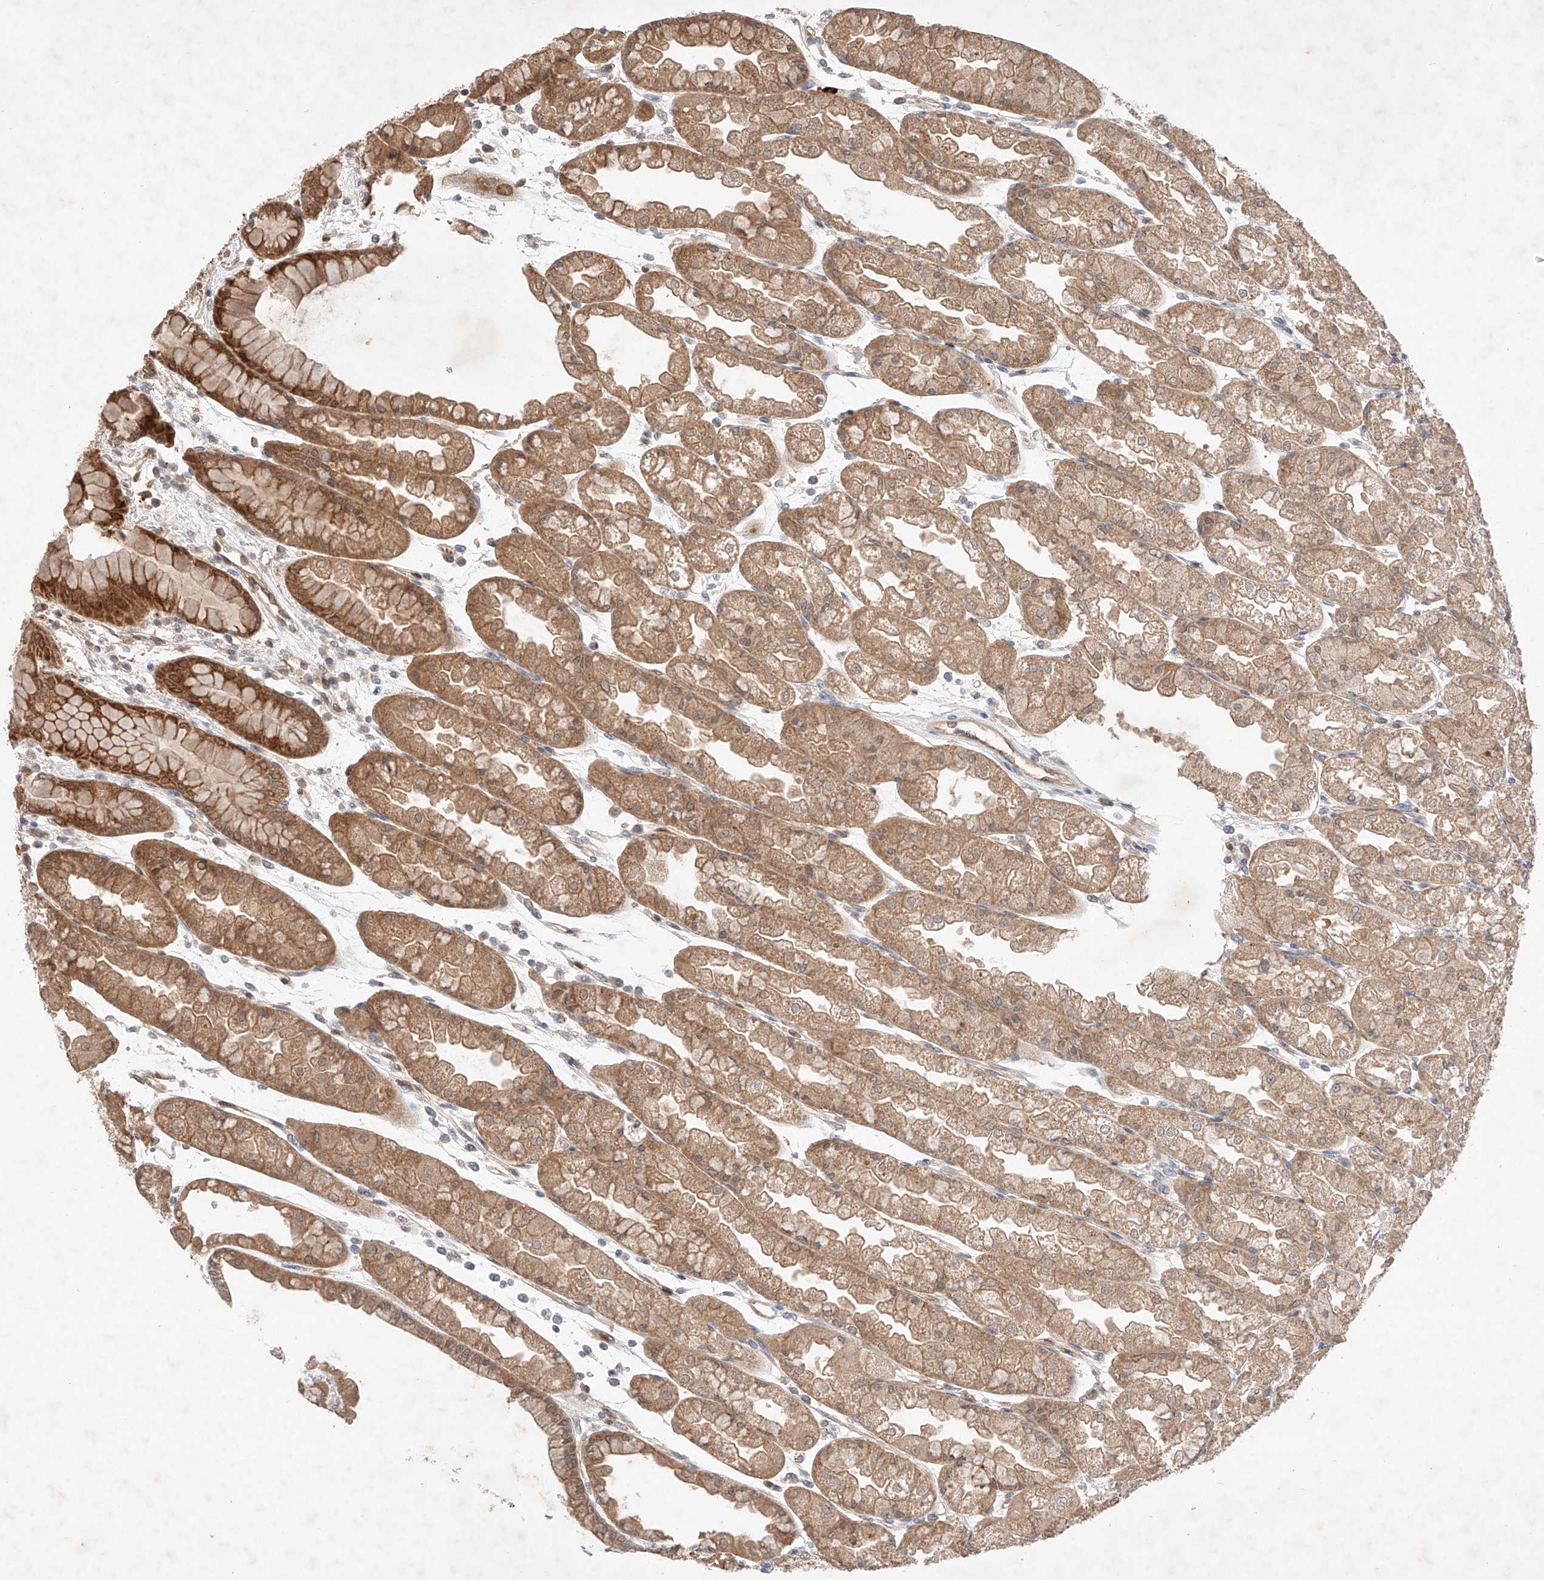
{"staining": {"intensity": "moderate", "quantity": ">75%", "location": "cytoplasmic/membranous,nuclear"}, "tissue": "stomach", "cell_type": "Glandular cells", "image_type": "normal", "snomed": [{"axis": "morphology", "description": "Normal tissue, NOS"}, {"axis": "topography", "description": "Stomach, upper"}], "caption": "The photomicrograph reveals staining of benign stomach, revealing moderate cytoplasmic/membranous,nuclear protein staining (brown color) within glandular cells. The protein of interest is shown in brown color, while the nuclei are stained blue.", "gene": "ZNF124", "patient": {"sex": "male", "age": 47}}